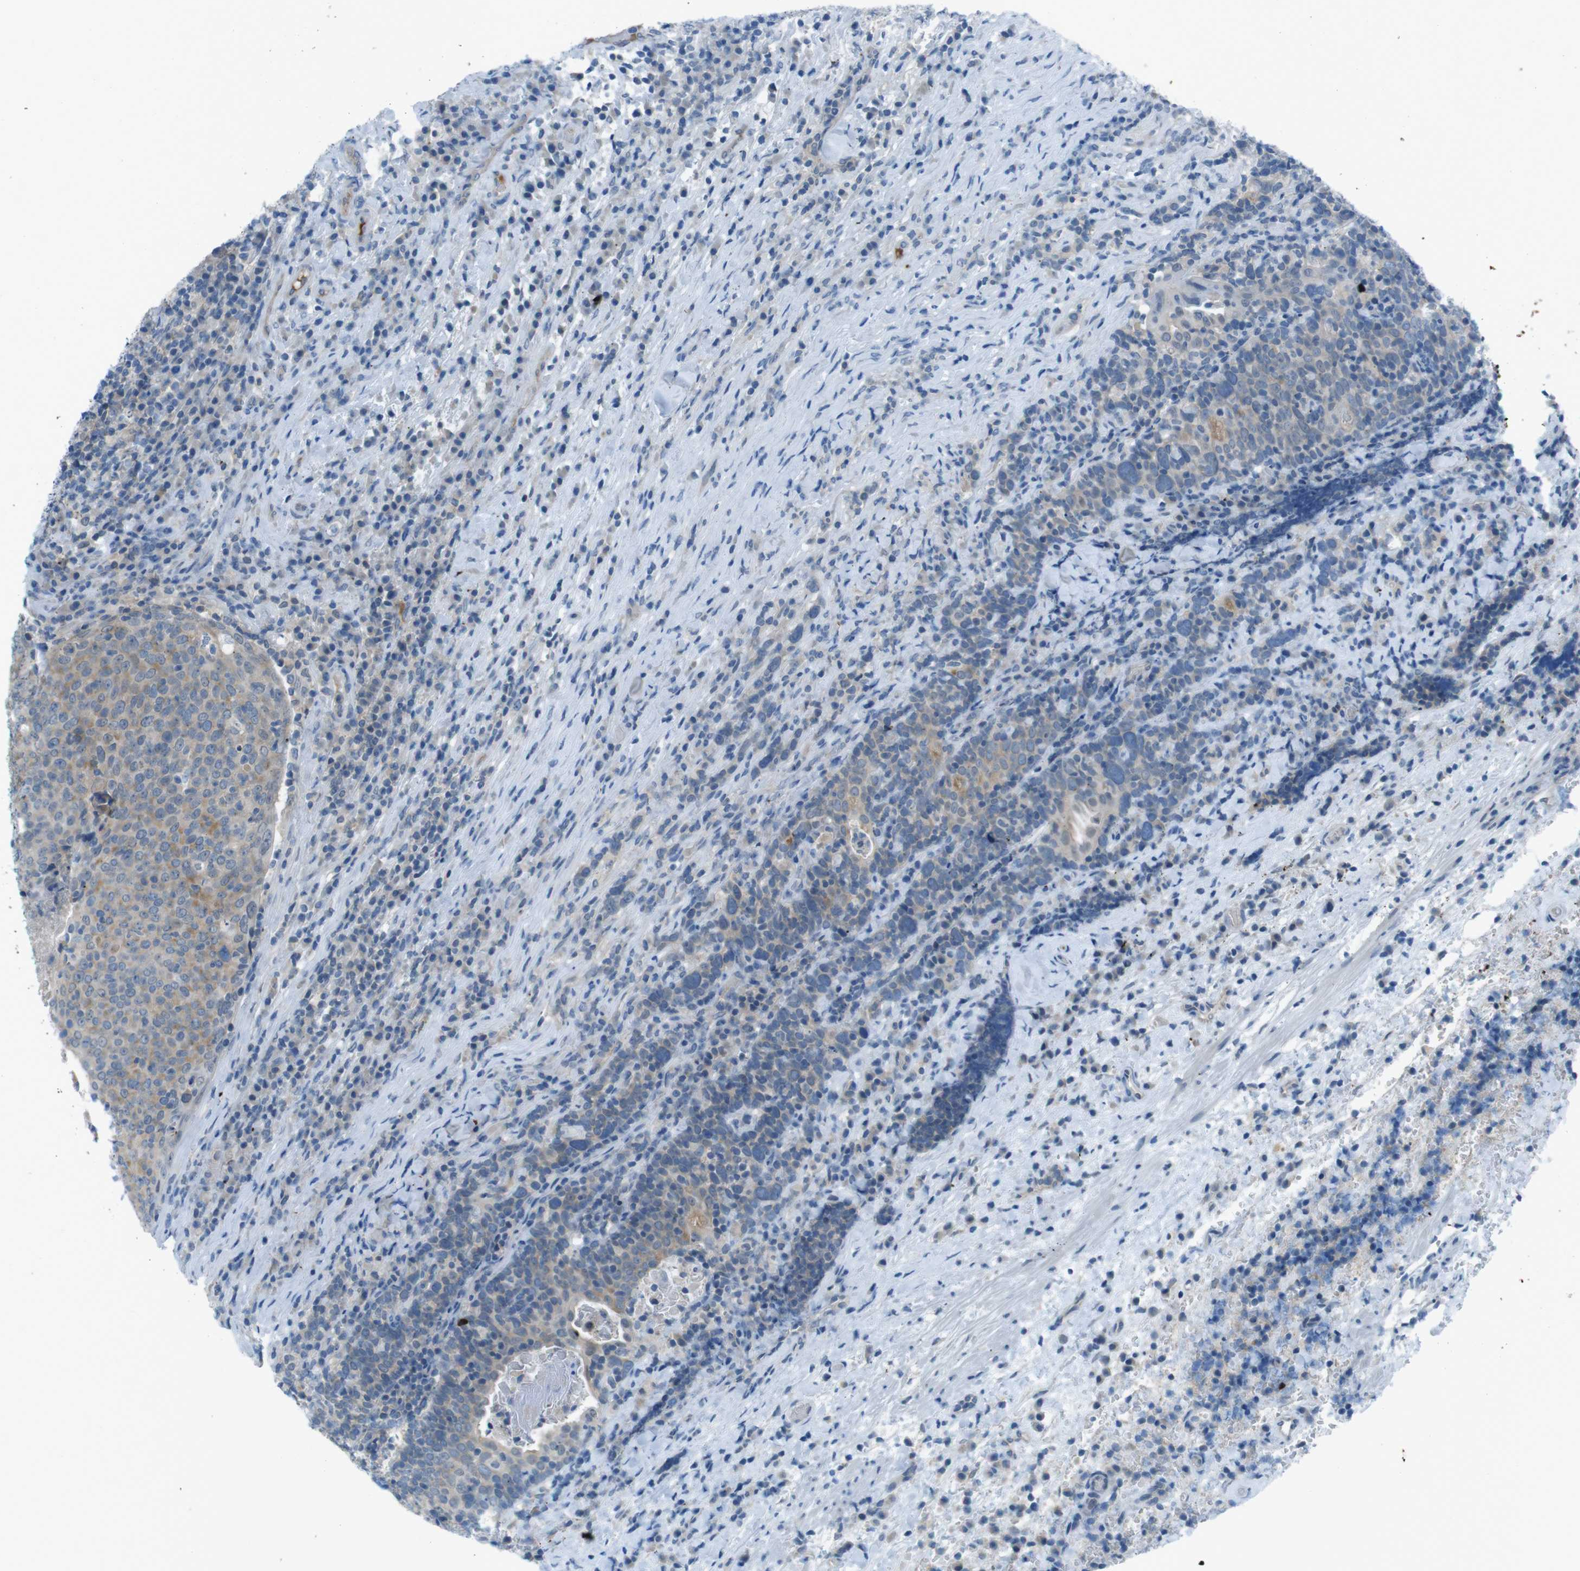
{"staining": {"intensity": "weak", "quantity": "25%-75%", "location": "cytoplasmic/membranous"}, "tissue": "head and neck cancer", "cell_type": "Tumor cells", "image_type": "cancer", "snomed": [{"axis": "morphology", "description": "Squamous cell carcinoma, NOS"}, {"axis": "morphology", "description": "Squamous cell carcinoma, metastatic, NOS"}, {"axis": "topography", "description": "Lymph node"}, {"axis": "topography", "description": "Head-Neck"}], "caption": "This is an image of immunohistochemistry (IHC) staining of metastatic squamous cell carcinoma (head and neck), which shows weak positivity in the cytoplasmic/membranous of tumor cells.", "gene": "ZDHHC20", "patient": {"sex": "male", "age": 62}}